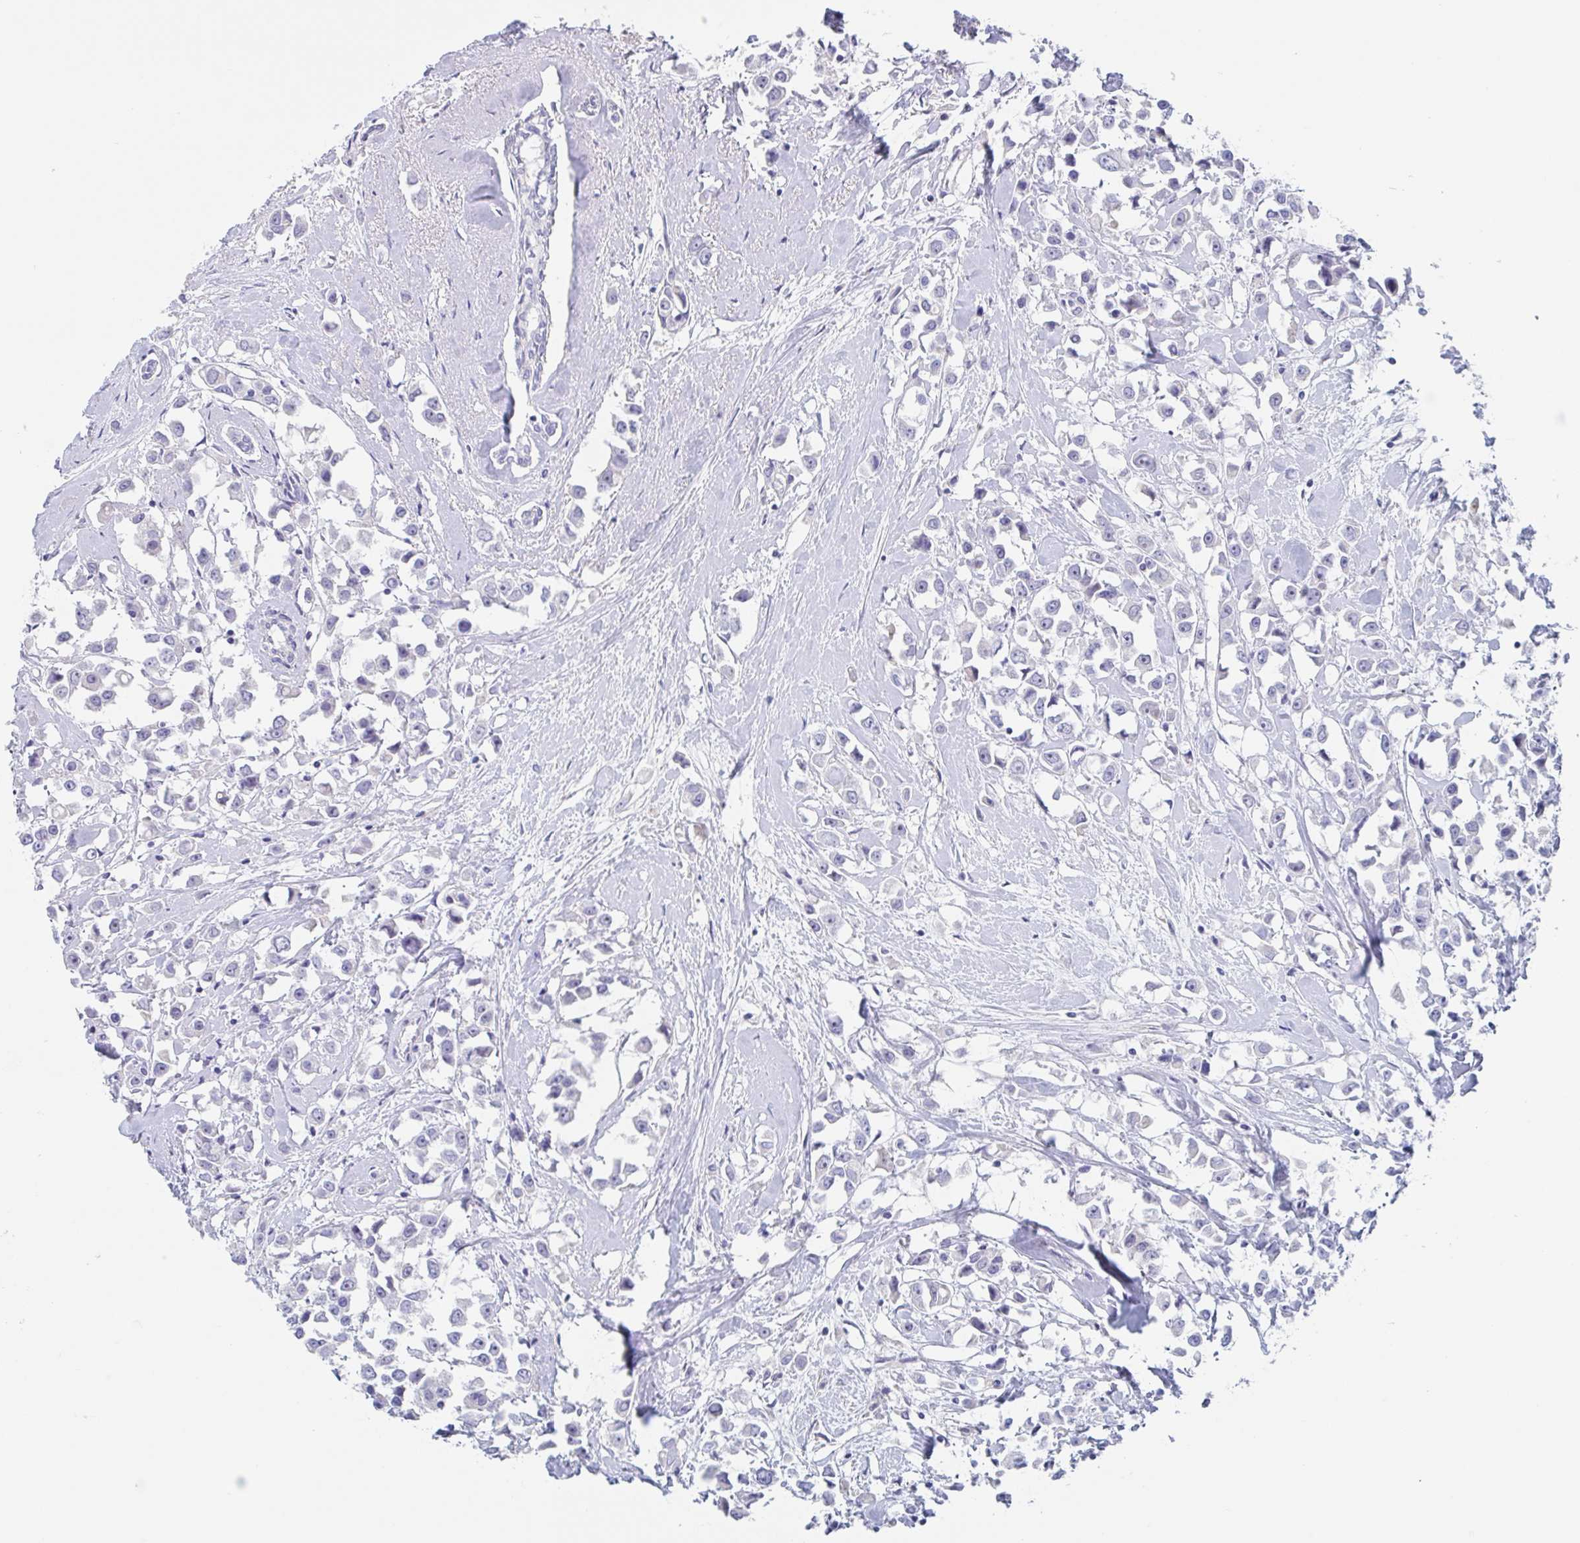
{"staining": {"intensity": "negative", "quantity": "none", "location": "none"}, "tissue": "breast cancer", "cell_type": "Tumor cells", "image_type": "cancer", "snomed": [{"axis": "morphology", "description": "Duct carcinoma"}, {"axis": "topography", "description": "Breast"}], "caption": "Tumor cells are negative for brown protein staining in breast cancer (infiltrating ductal carcinoma).", "gene": "NOXRED1", "patient": {"sex": "female", "age": 61}}